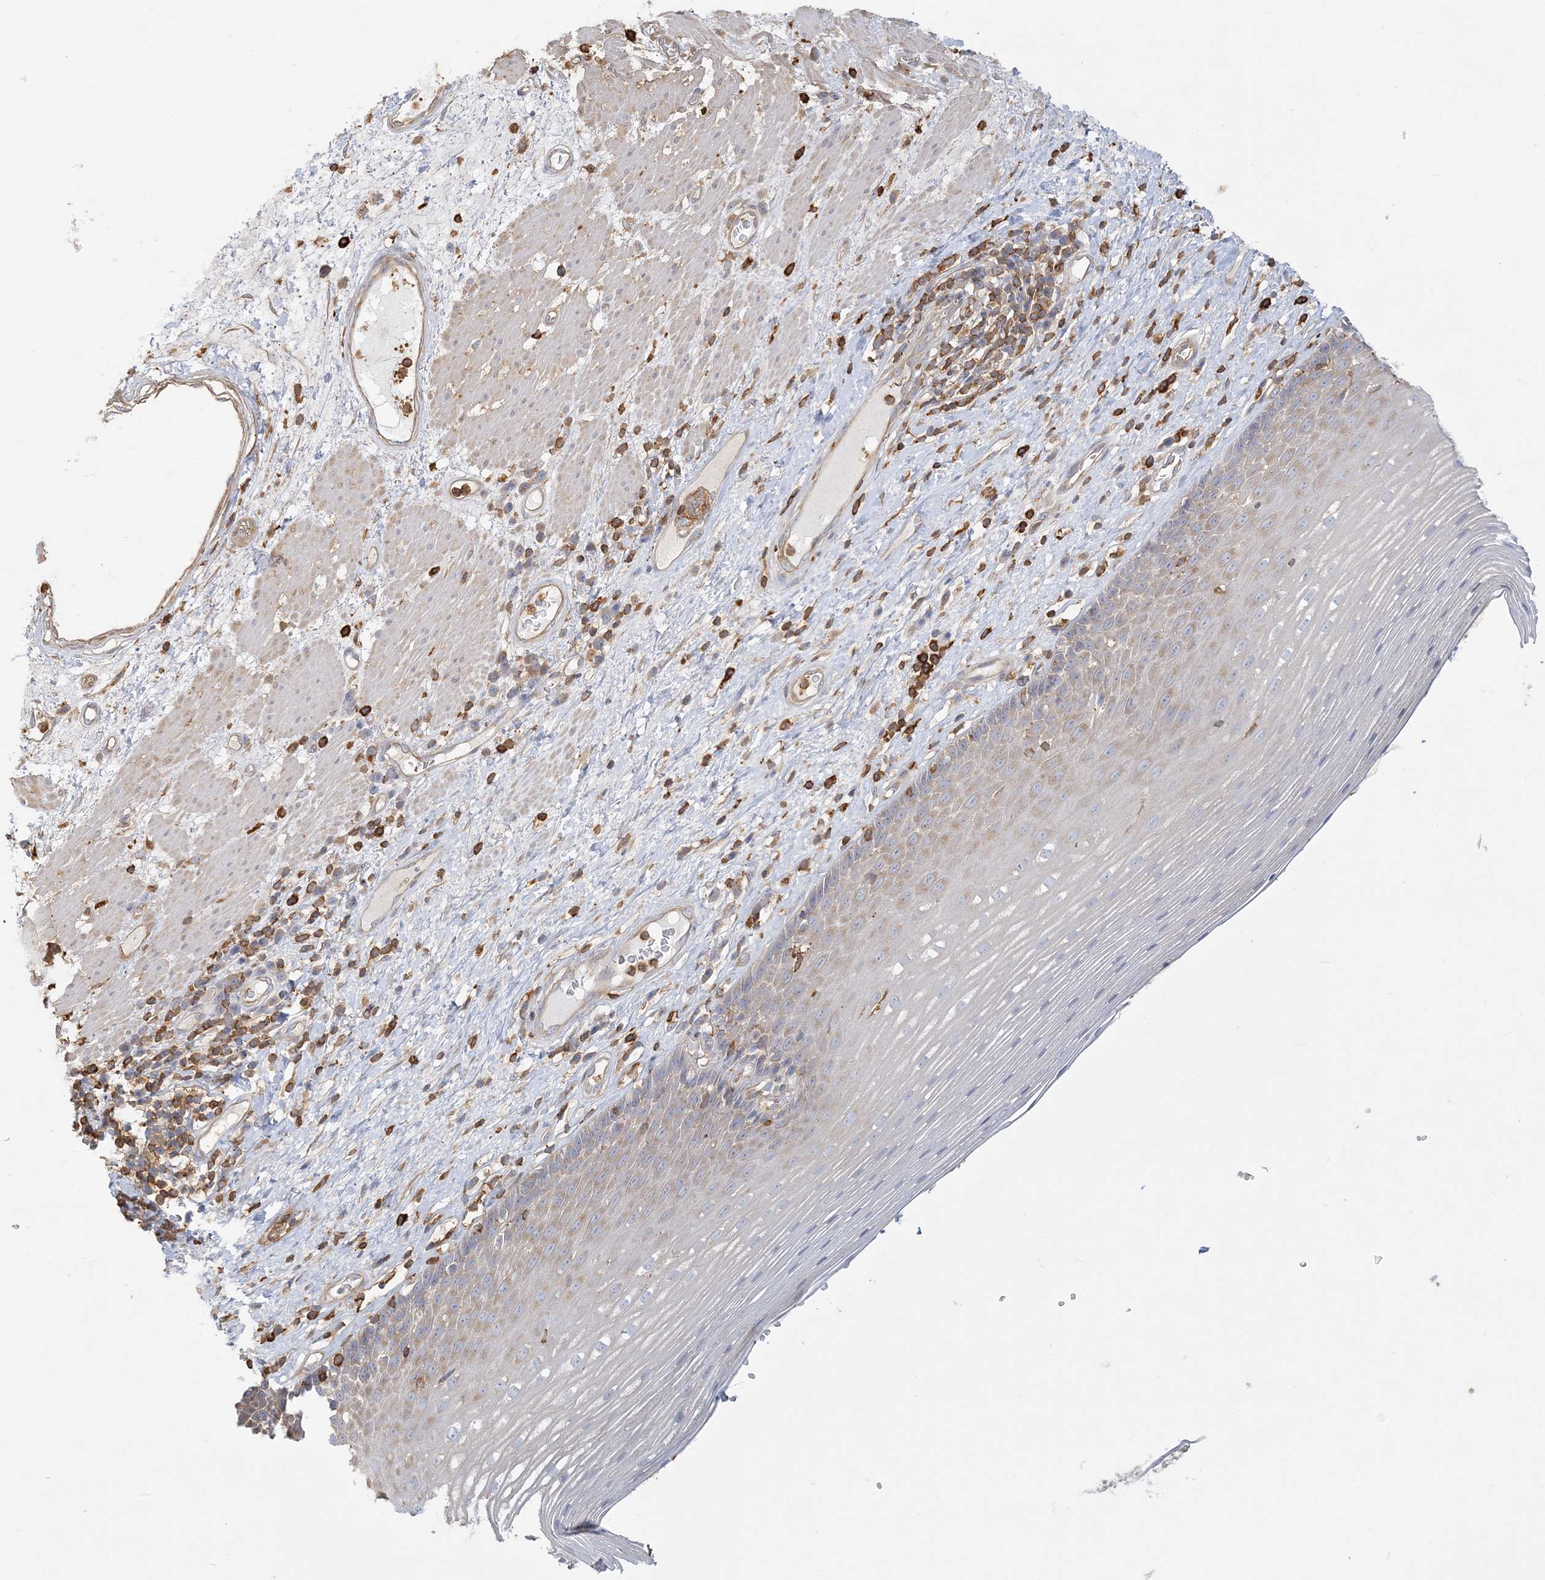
{"staining": {"intensity": "weak", "quantity": "25%-75%", "location": "cytoplasmic/membranous"}, "tissue": "esophagus", "cell_type": "Squamous epithelial cells", "image_type": "normal", "snomed": [{"axis": "morphology", "description": "Normal tissue, NOS"}, {"axis": "topography", "description": "Esophagus"}], "caption": "Immunohistochemical staining of unremarkable esophagus reveals weak cytoplasmic/membranous protein positivity in about 25%-75% of squamous epithelial cells. The staining is performed using DAB (3,3'-diaminobenzidine) brown chromogen to label protein expression. The nuclei are counter-stained blue using hematoxylin.", "gene": "ANKS1A", "patient": {"sex": "male", "age": 62}}